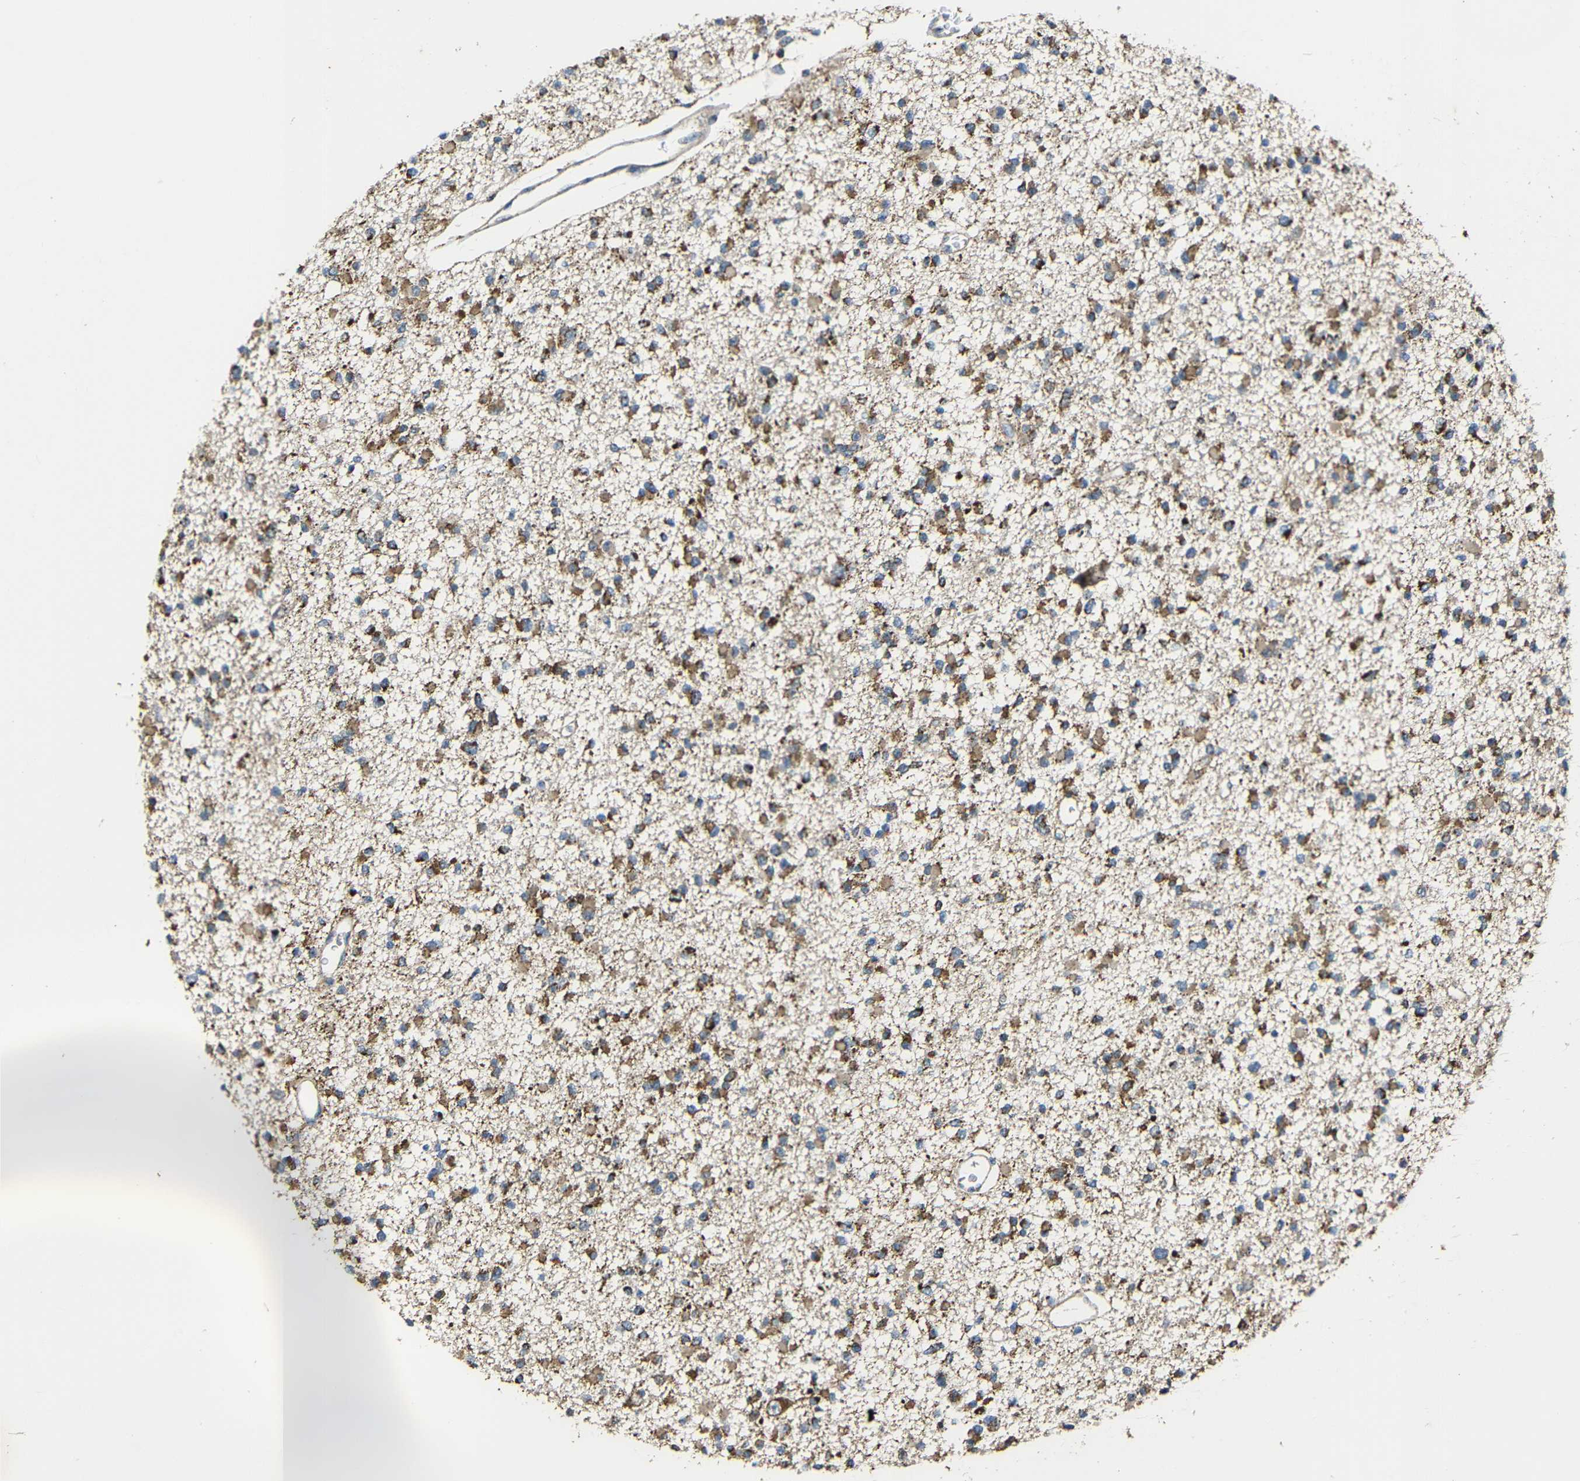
{"staining": {"intensity": "moderate", "quantity": ">75%", "location": "cytoplasmic/membranous"}, "tissue": "glioma", "cell_type": "Tumor cells", "image_type": "cancer", "snomed": [{"axis": "morphology", "description": "Glioma, malignant, Low grade"}, {"axis": "topography", "description": "Brain"}], "caption": "Brown immunohistochemical staining in glioma exhibits moderate cytoplasmic/membranous positivity in approximately >75% of tumor cells.", "gene": "NR3C2", "patient": {"sex": "female", "age": 22}}